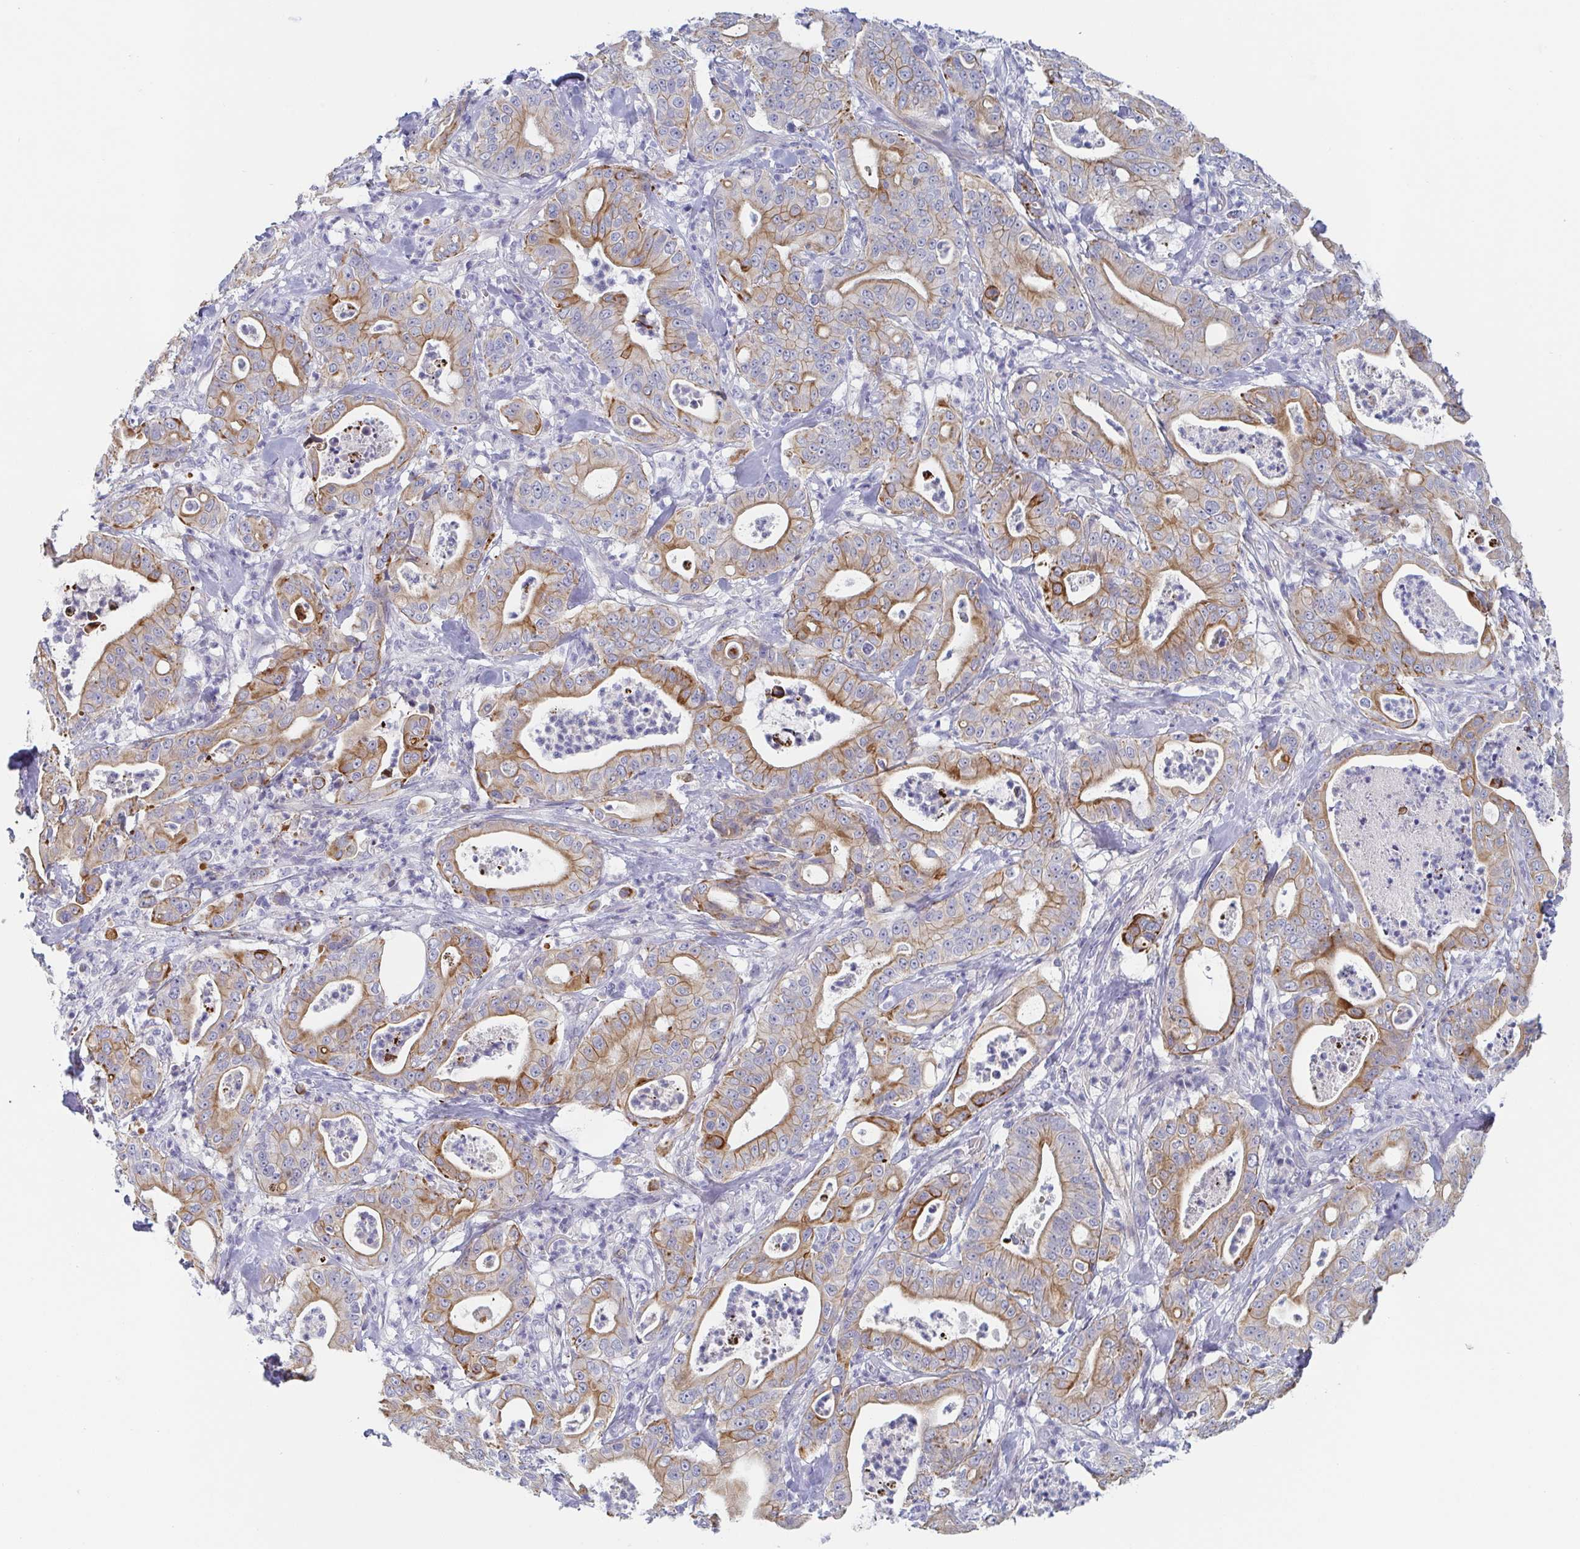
{"staining": {"intensity": "moderate", "quantity": "25%-75%", "location": "cytoplasmic/membranous"}, "tissue": "pancreatic cancer", "cell_type": "Tumor cells", "image_type": "cancer", "snomed": [{"axis": "morphology", "description": "Adenocarcinoma, NOS"}, {"axis": "topography", "description": "Pancreas"}], "caption": "IHC photomicrograph of adenocarcinoma (pancreatic) stained for a protein (brown), which demonstrates medium levels of moderate cytoplasmic/membranous expression in approximately 25%-75% of tumor cells.", "gene": "RHOV", "patient": {"sex": "male", "age": 71}}